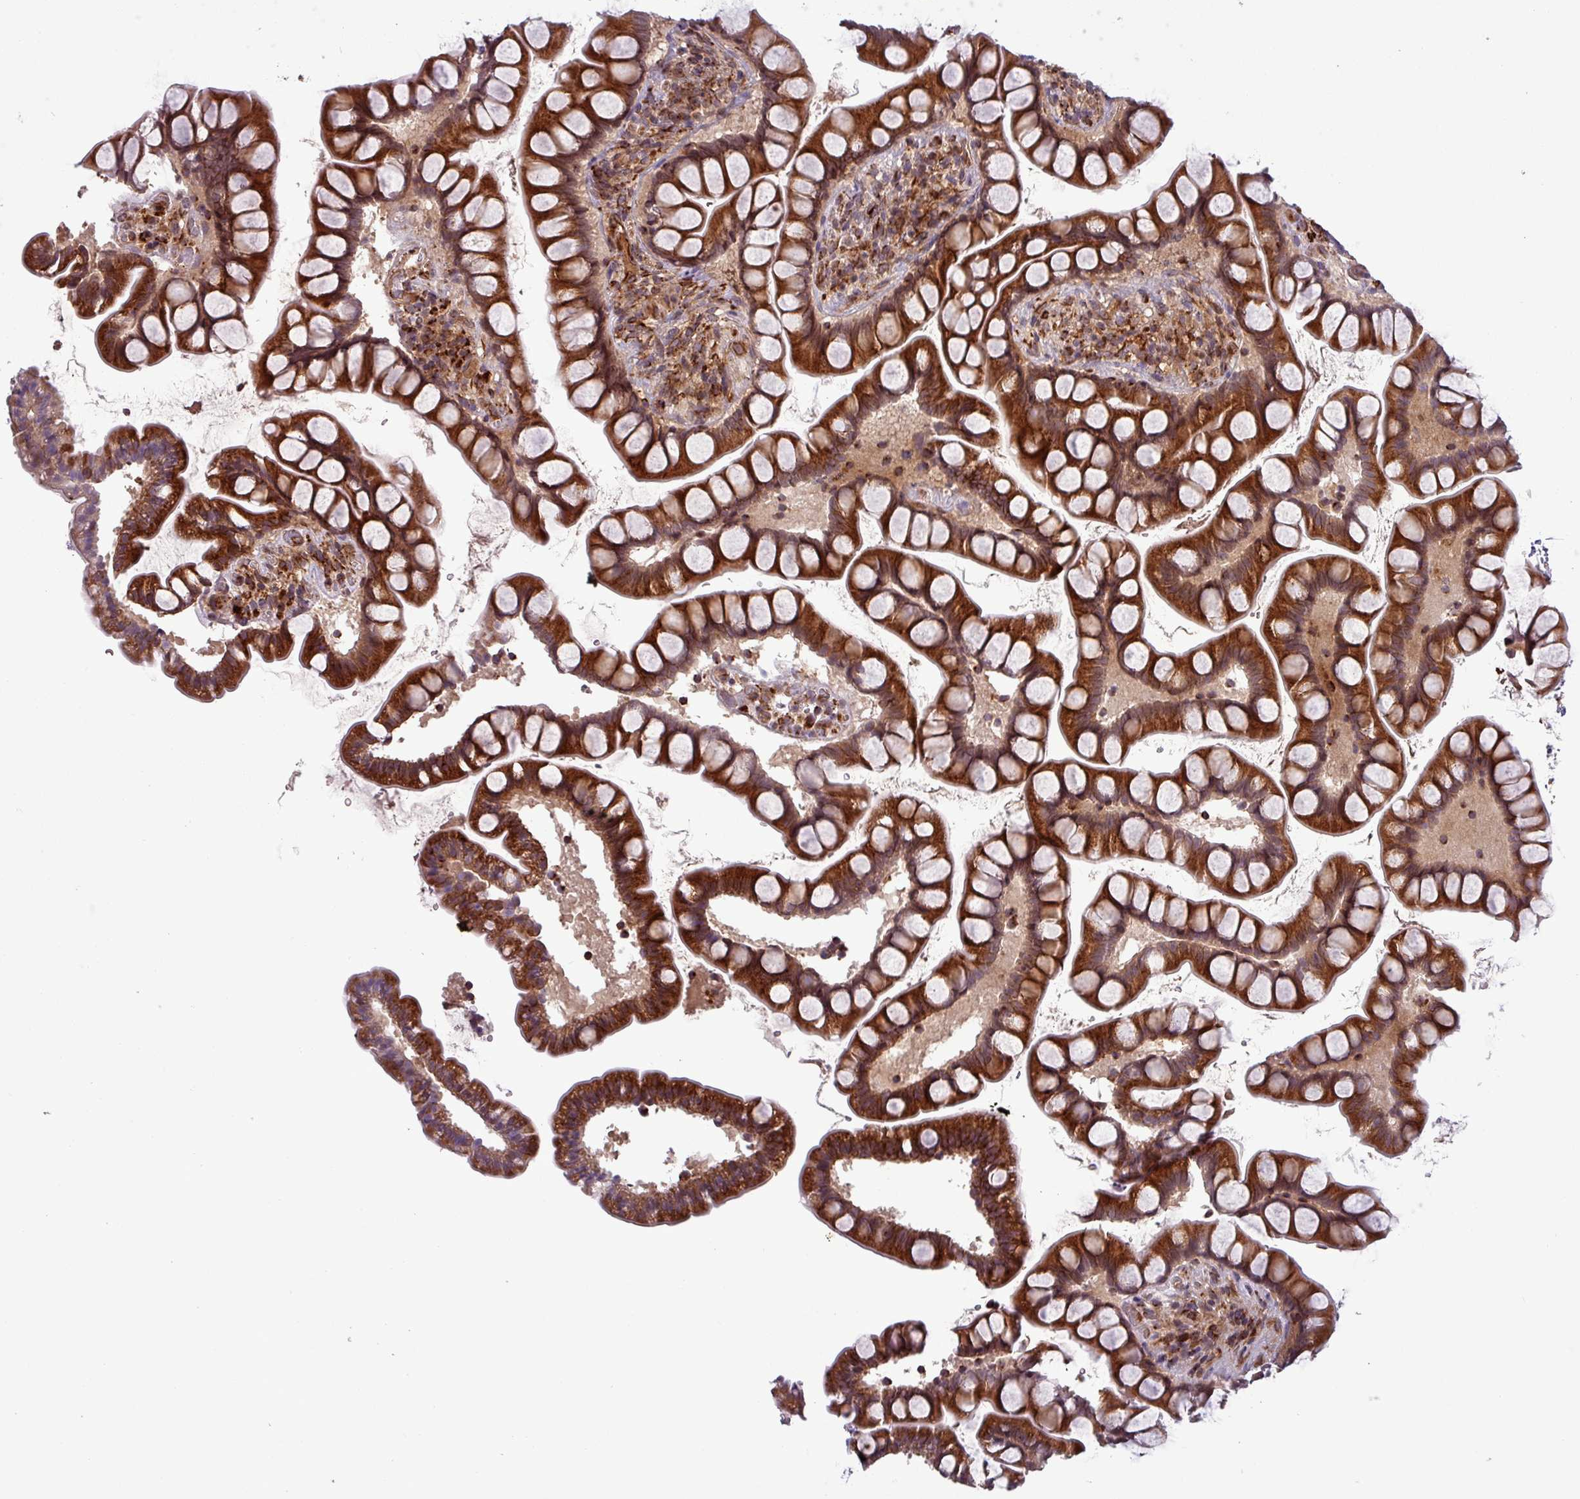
{"staining": {"intensity": "strong", "quantity": ">75%", "location": "cytoplasmic/membranous"}, "tissue": "small intestine", "cell_type": "Glandular cells", "image_type": "normal", "snomed": [{"axis": "morphology", "description": "Normal tissue, NOS"}, {"axis": "topography", "description": "Small intestine"}], "caption": "Strong cytoplasmic/membranous expression is present in approximately >75% of glandular cells in benign small intestine. Nuclei are stained in blue.", "gene": "PUS1", "patient": {"sex": "male", "age": 70}}